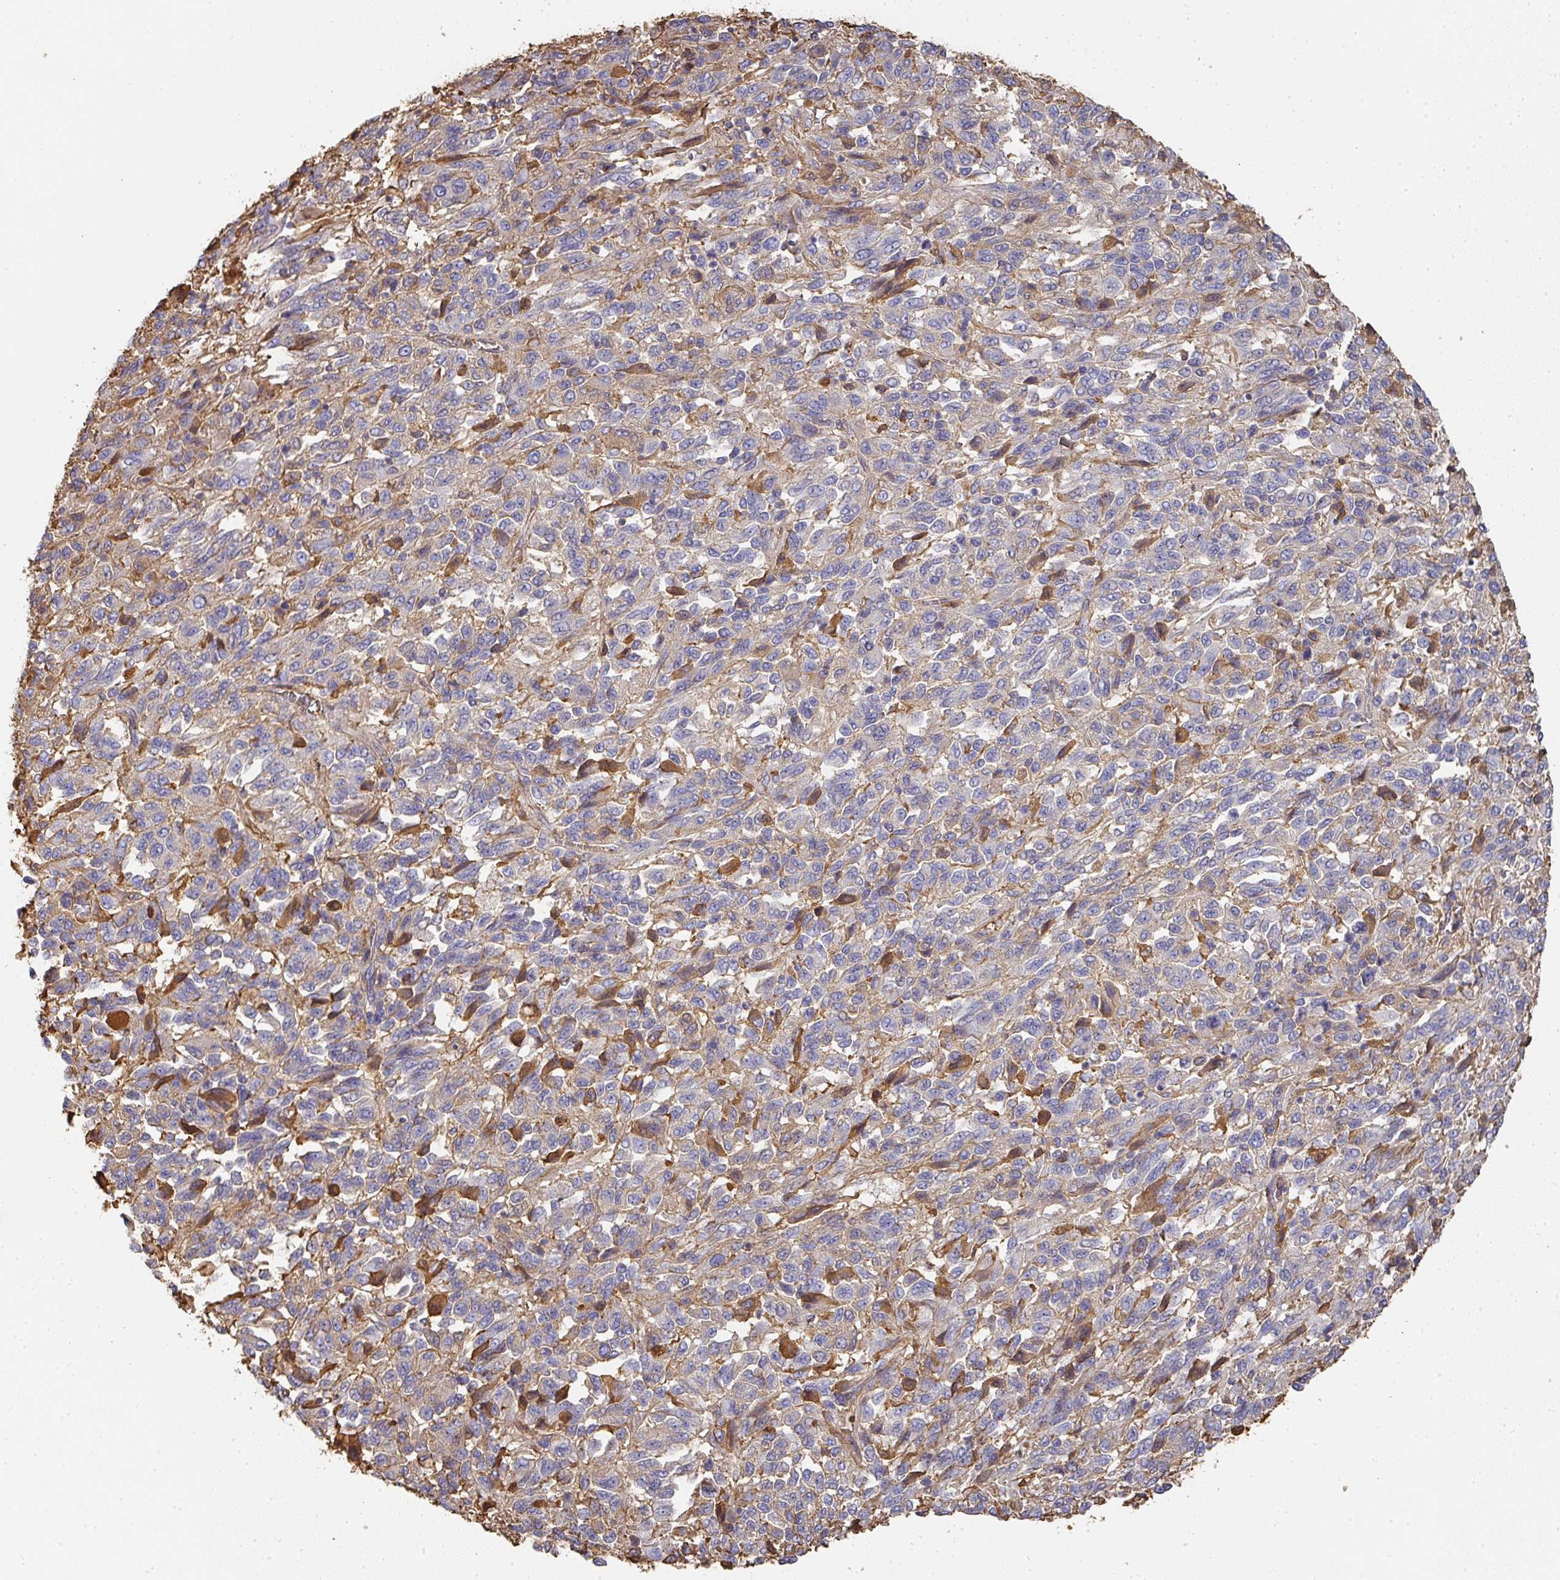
{"staining": {"intensity": "negative", "quantity": "none", "location": "none"}, "tissue": "melanoma", "cell_type": "Tumor cells", "image_type": "cancer", "snomed": [{"axis": "morphology", "description": "Malignant melanoma, Metastatic site"}, {"axis": "topography", "description": "Lung"}], "caption": "Immunohistochemistry of human malignant melanoma (metastatic site) shows no expression in tumor cells.", "gene": "ALB", "patient": {"sex": "male", "age": 64}}